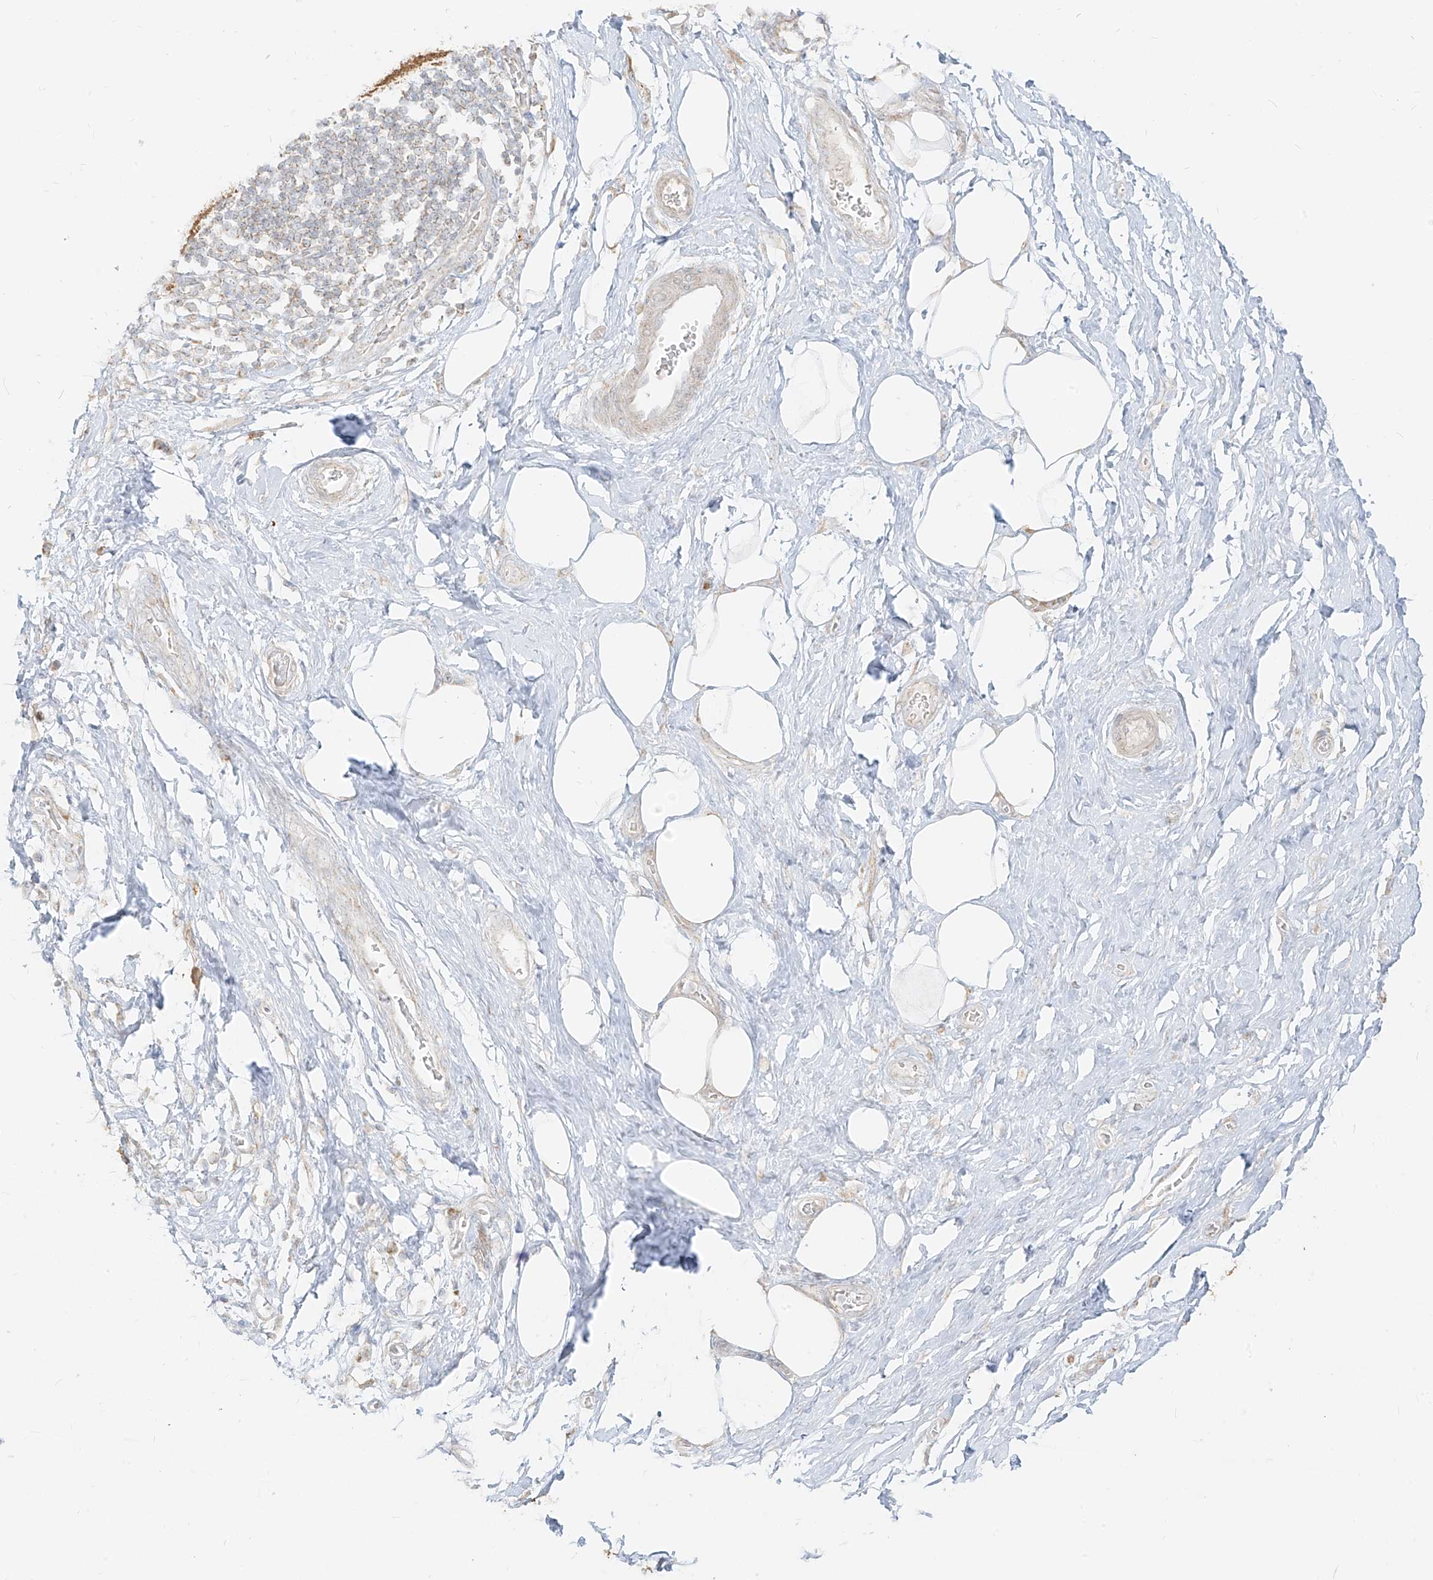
{"staining": {"intensity": "negative", "quantity": "none", "location": "none"}, "tissue": "adipose tissue", "cell_type": "Adipocytes", "image_type": "normal", "snomed": [{"axis": "morphology", "description": "Normal tissue, NOS"}, {"axis": "morphology", "description": "Adenocarcinoma, NOS"}, {"axis": "topography", "description": "Pancreas"}, {"axis": "topography", "description": "Peripheral nerve tissue"}], "caption": "IHC image of benign adipose tissue: human adipose tissue stained with DAB (3,3'-diaminobenzidine) demonstrates no significant protein staining in adipocytes.", "gene": "ZIM3", "patient": {"sex": "male", "age": 59}}